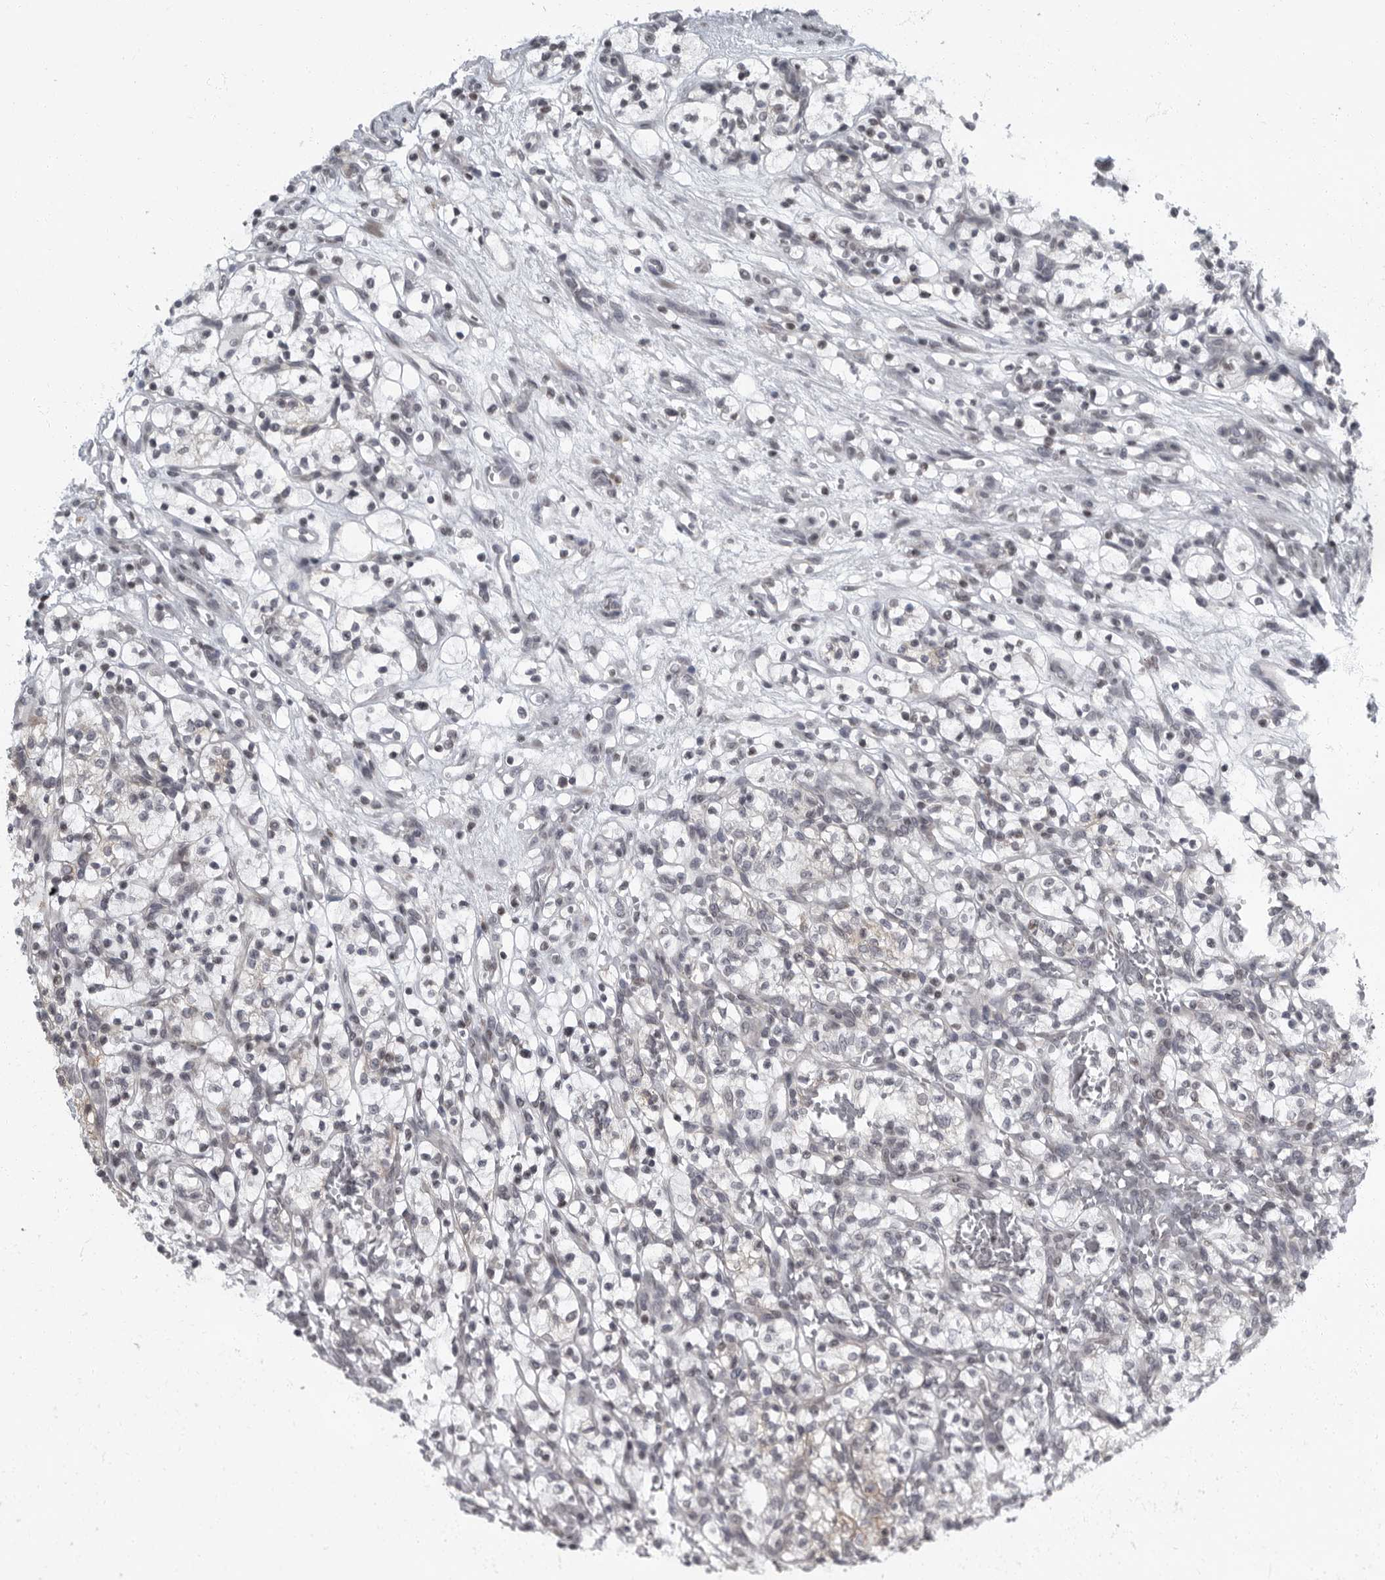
{"staining": {"intensity": "weak", "quantity": "<25%", "location": "cytoplasmic/membranous"}, "tissue": "renal cancer", "cell_type": "Tumor cells", "image_type": "cancer", "snomed": [{"axis": "morphology", "description": "Adenocarcinoma, NOS"}, {"axis": "topography", "description": "Kidney"}], "caption": "IHC of human adenocarcinoma (renal) demonstrates no staining in tumor cells.", "gene": "EVI5", "patient": {"sex": "female", "age": 57}}